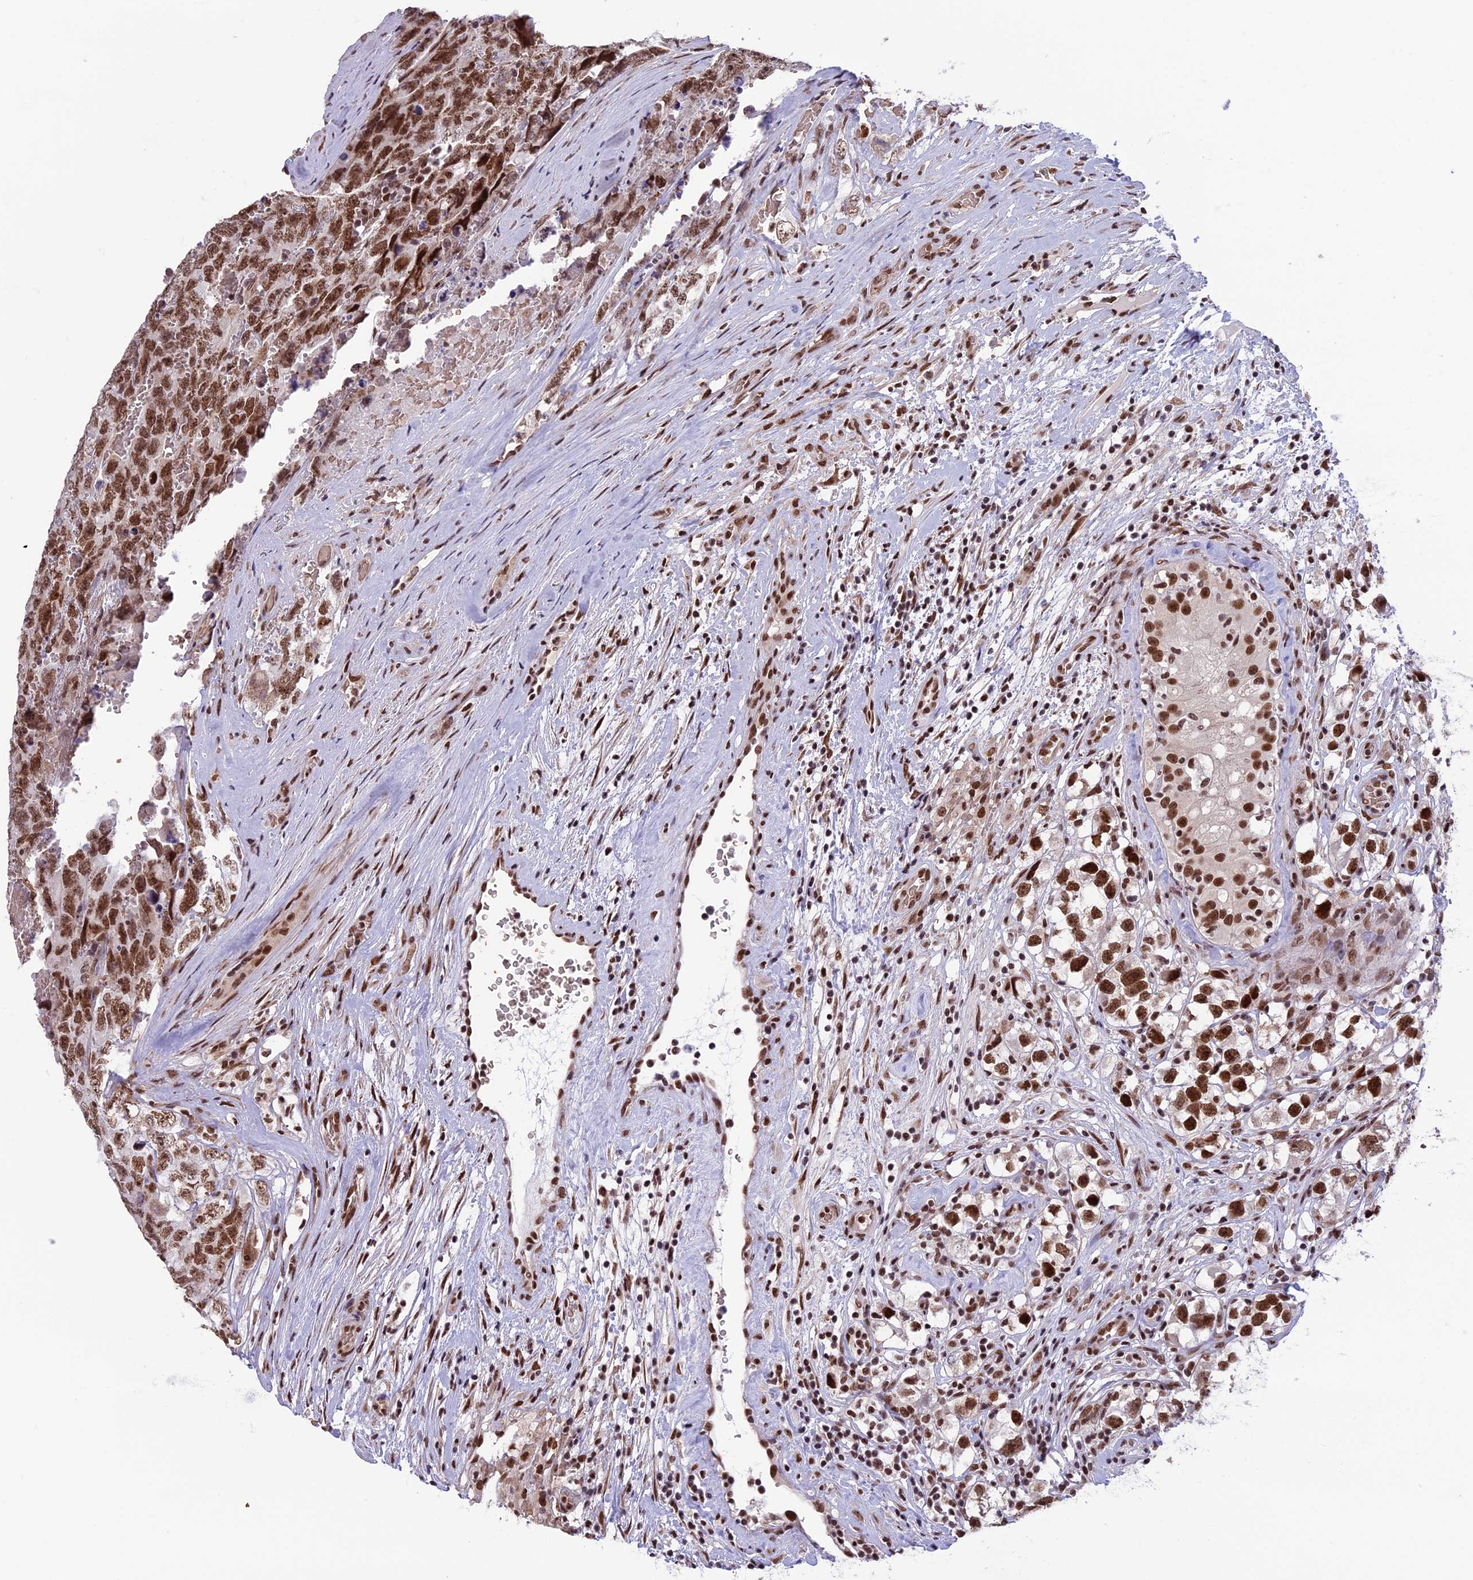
{"staining": {"intensity": "moderate", "quantity": ">75%", "location": "nuclear"}, "tissue": "testis cancer", "cell_type": "Tumor cells", "image_type": "cancer", "snomed": [{"axis": "morphology", "description": "Carcinoma, Embryonal, NOS"}, {"axis": "topography", "description": "Testis"}], "caption": "Testis embryonal carcinoma stained with DAB IHC demonstrates medium levels of moderate nuclear positivity in approximately >75% of tumor cells. (IHC, brightfield microscopy, high magnification).", "gene": "MPHOSPH8", "patient": {"sex": "male", "age": 45}}